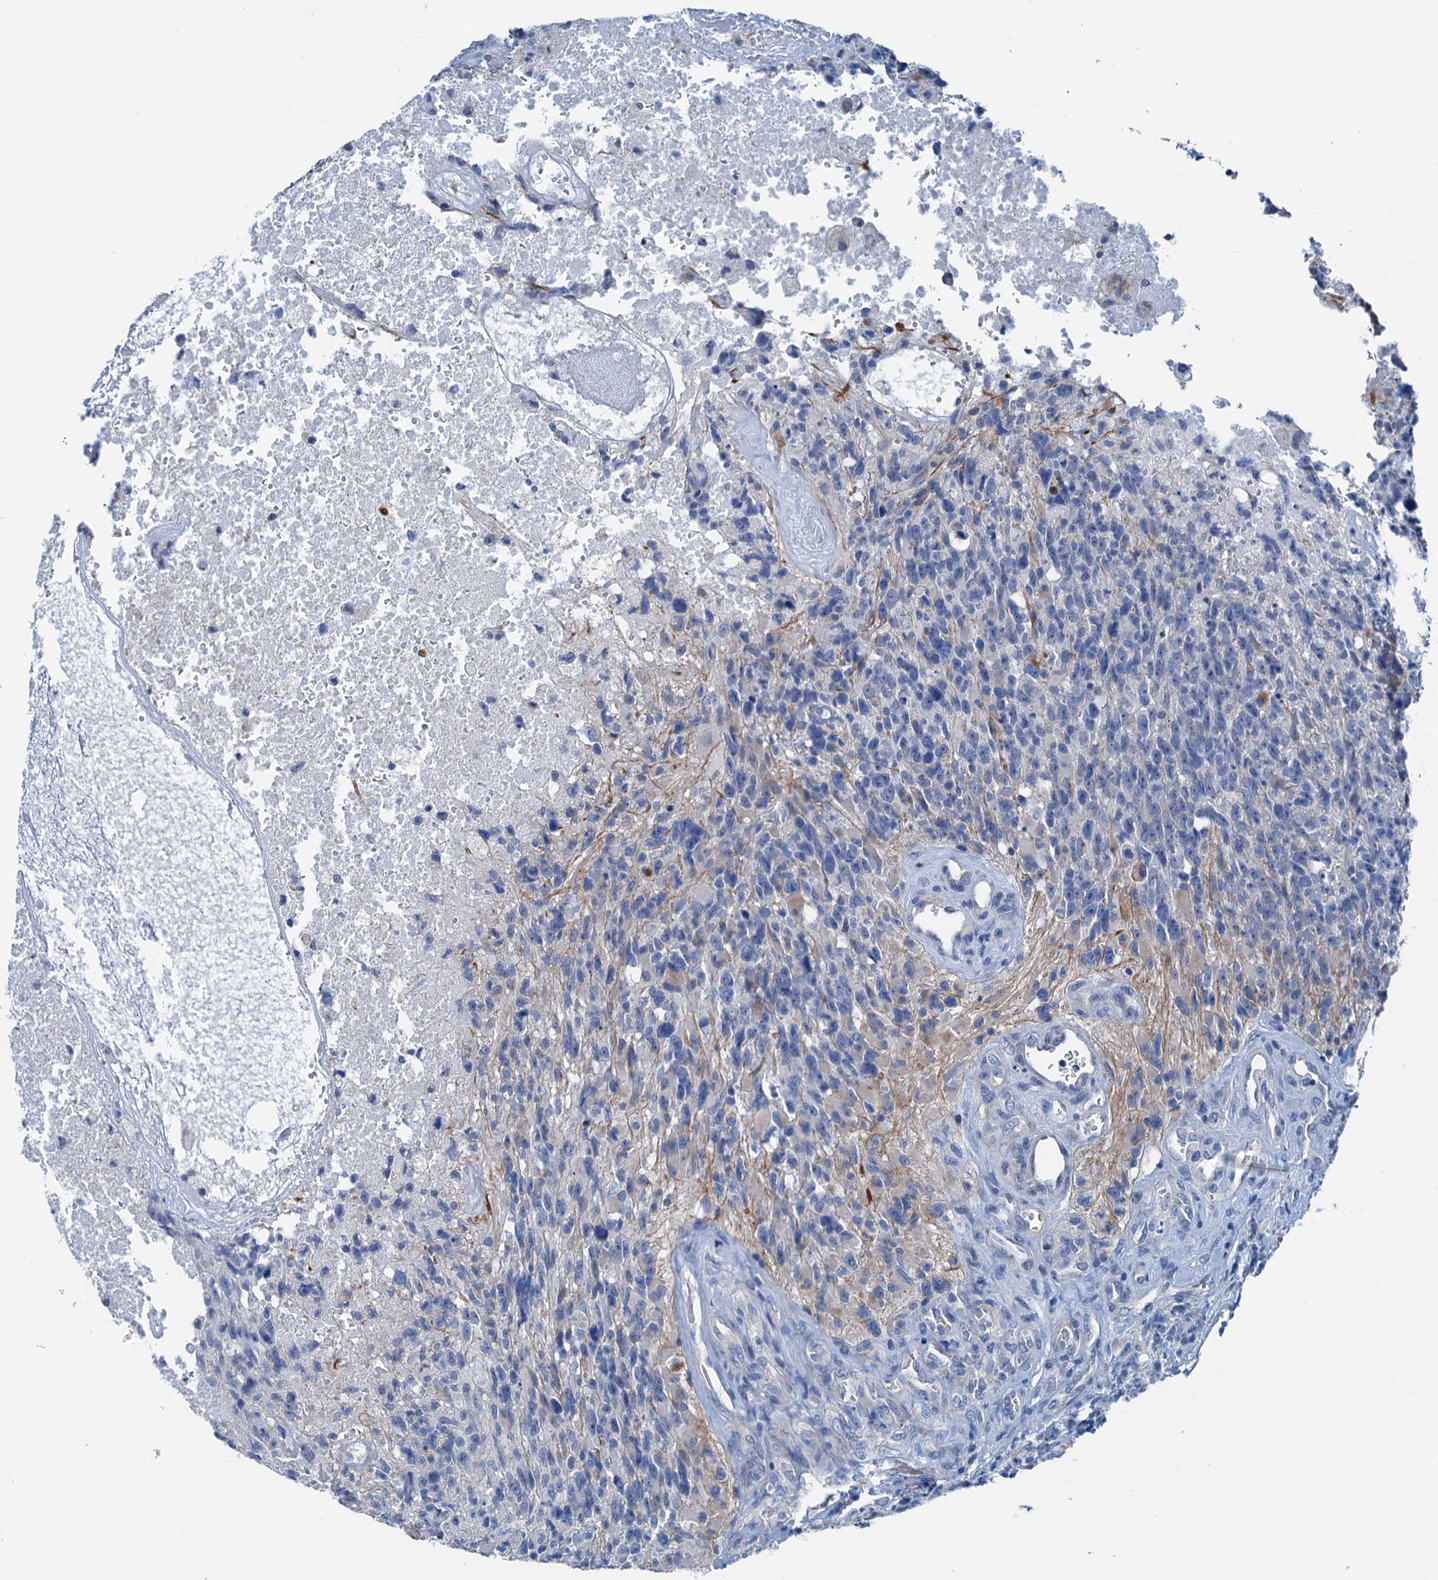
{"staining": {"intensity": "negative", "quantity": "none", "location": "none"}, "tissue": "glioma", "cell_type": "Tumor cells", "image_type": "cancer", "snomed": [{"axis": "morphology", "description": "Glioma, malignant, High grade"}, {"axis": "topography", "description": "Brain"}], "caption": "This is a image of immunohistochemistry (IHC) staining of malignant high-grade glioma, which shows no expression in tumor cells. The staining is performed using DAB brown chromogen with nuclei counter-stained in using hematoxylin.", "gene": "ELAC1", "patient": {"sex": "male", "age": 76}}